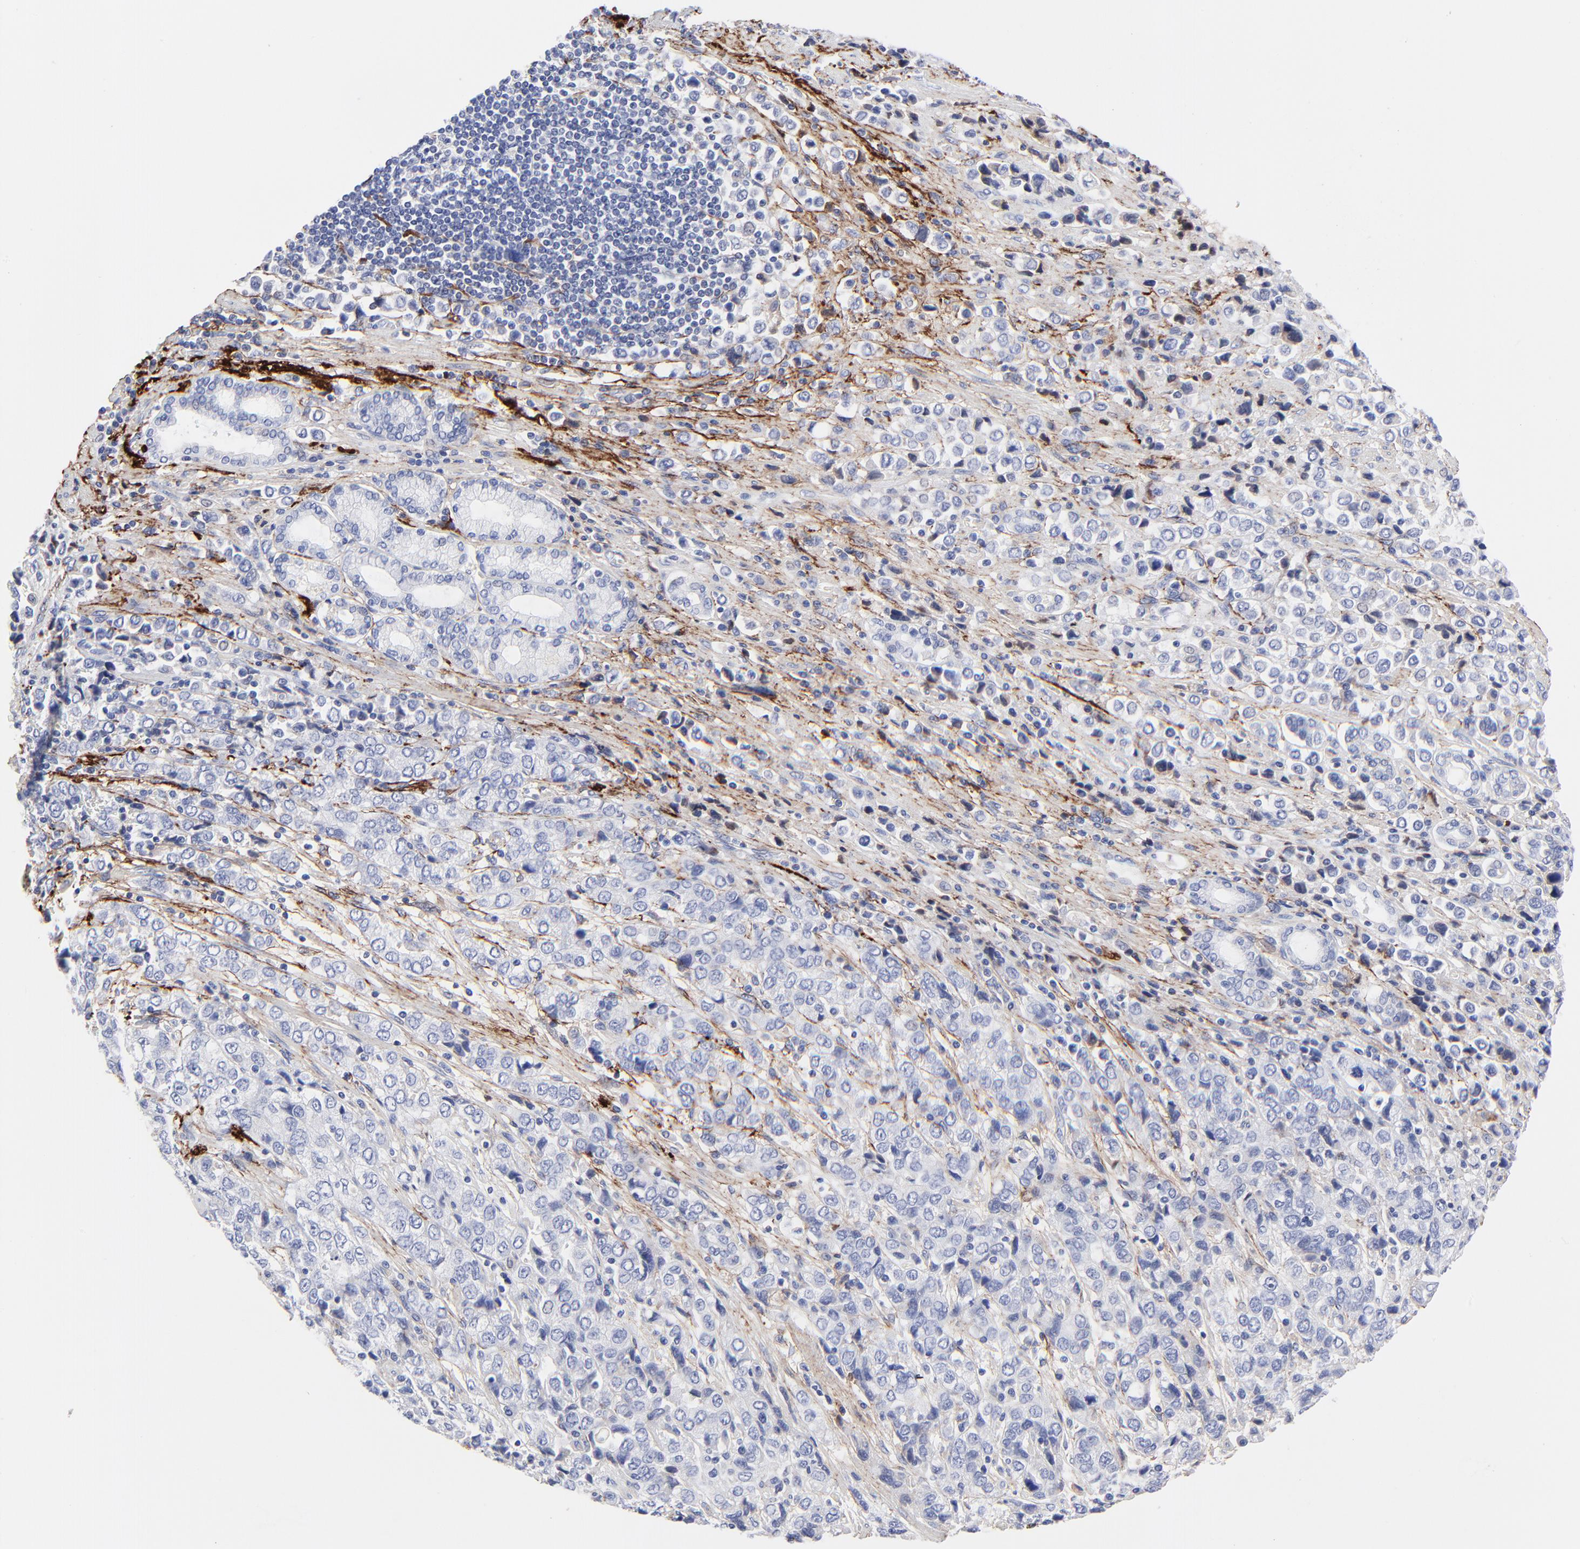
{"staining": {"intensity": "negative", "quantity": "none", "location": "none"}, "tissue": "stomach cancer", "cell_type": "Tumor cells", "image_type": "cancer", "snomed": [{"axis": "morphology", "description": "Adenocarcinoma, NOS"}, {"axis": "topography", "description": "Stomach, upper"}], "caption": "An image of human adenocarcinoma (stomach) is negative for staining in tumor cells.", "gene": "FBLN2", "patient": {"sex": "male", "age": 76}}